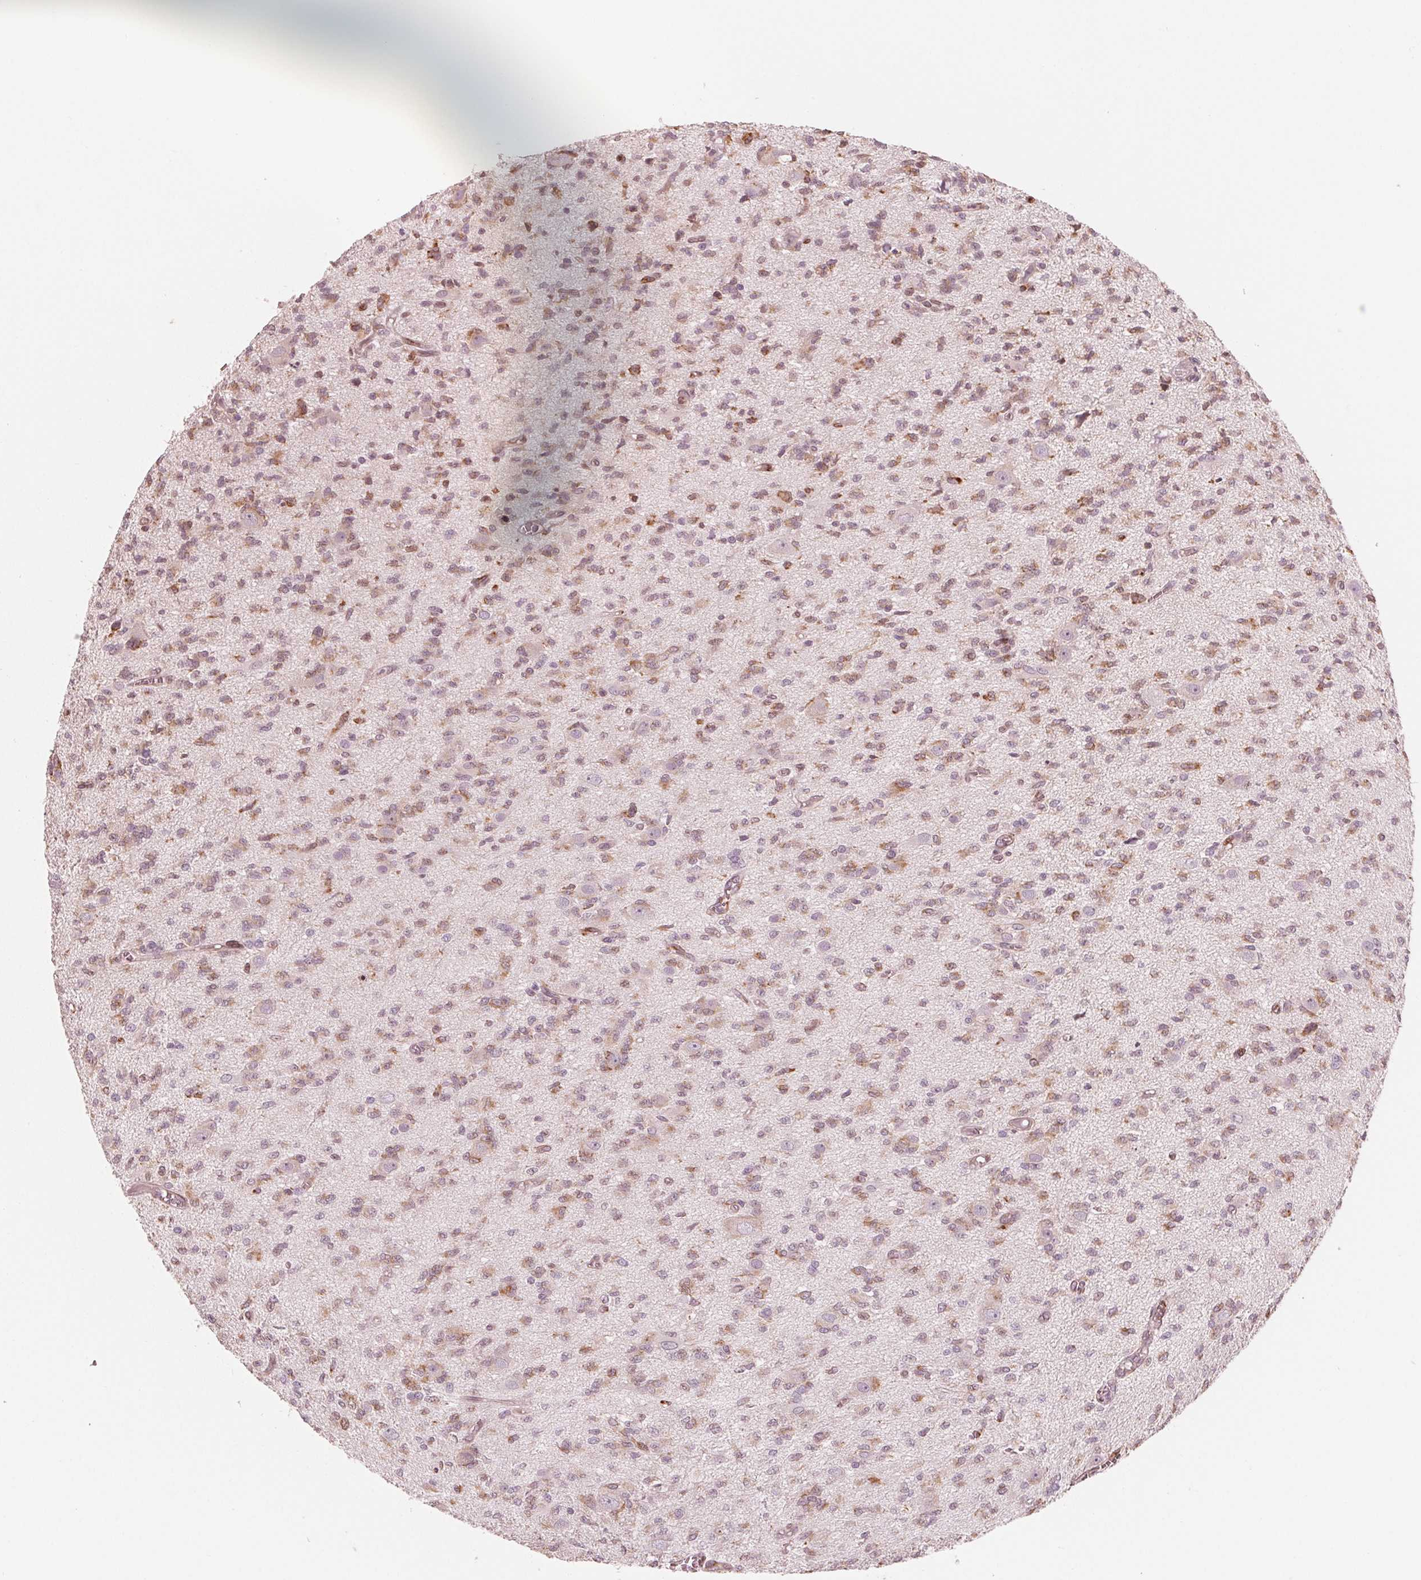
{"staining": {"intensity": "moderate", "quantity": ">75%", "location": "cytoplasmic/membranous"}, "tissue": "glioma", "cell_type": "Tumor cells", "image_type": "cancer", "snomed": [{"axis": "morphology", "description": "Glioma, malignant, Low grade"}, {"axis": "topography", "description": "Brain"}], "caption": "Immunohistochemical staining of human glioma exhibits medium levels of moderate cytoplasmic/membranous protein staining in approximately >75% of tumor cells. (brown staining indicates protein expression, while blue staining denotes nuclei).", "gene": "IKBIP", "patient": {"sex": "male", "age": 64}}